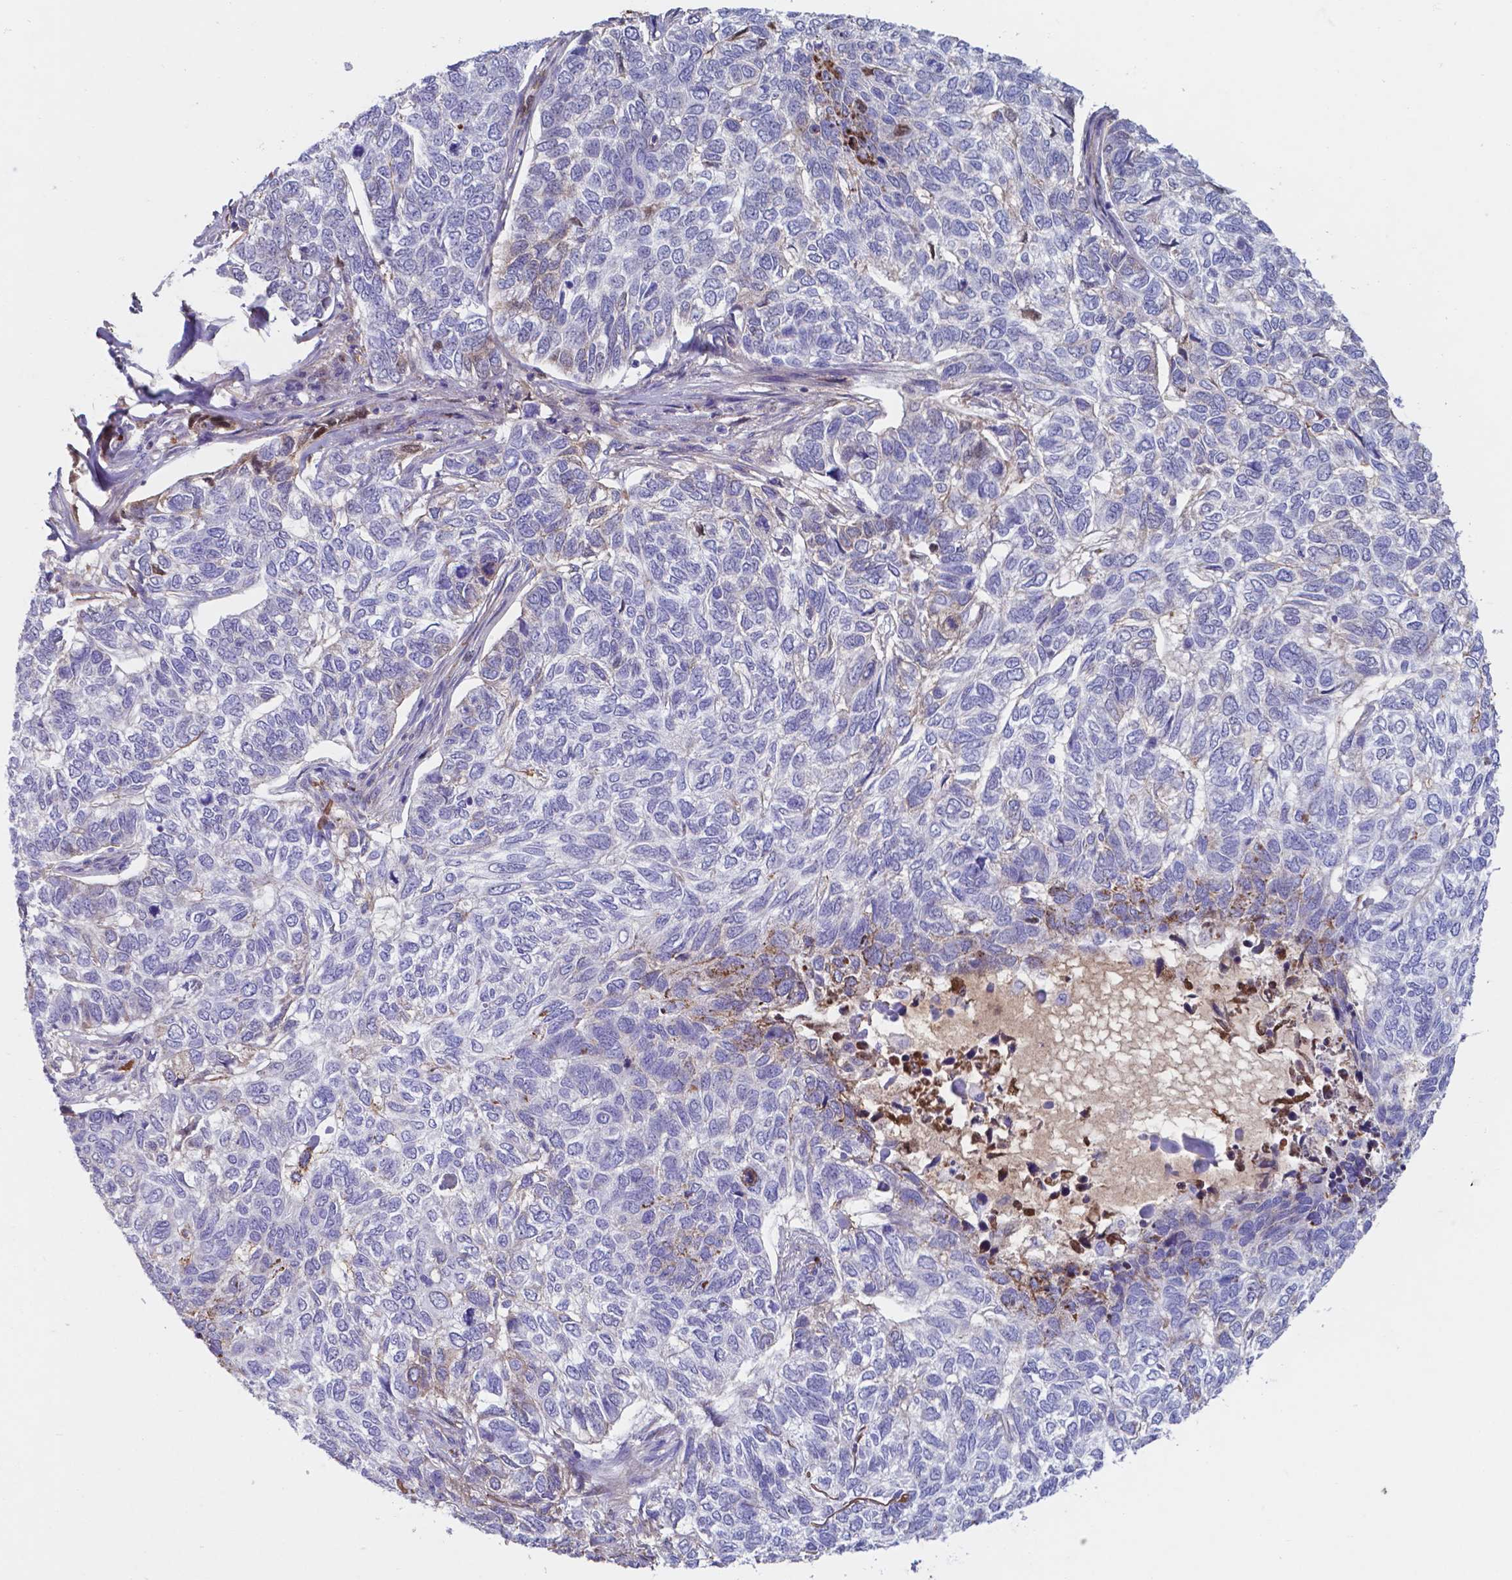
{"staining": {"intensity": "negative", "quantity": "none", "location": "none"}, "tissue": "skin cancer", "cell_type": "Tumor cells", "image_type": "cancer", "snomed": [{"axis": "morphology", "description": "Basal cell carcinoma"}, {"axis": "topography", "description": "Skin"}], "caption": "Immunohistochemistry (IHC) micrograph of neoplastic tissue: human skin cancer (basal cell carcinoma) stained with DAB (3,3'-diaminobenzidine) shows no significant protein positivity in tumor cells.", "gene": "SERPINA1", "patient": {"sex": "female", "age": 65}}